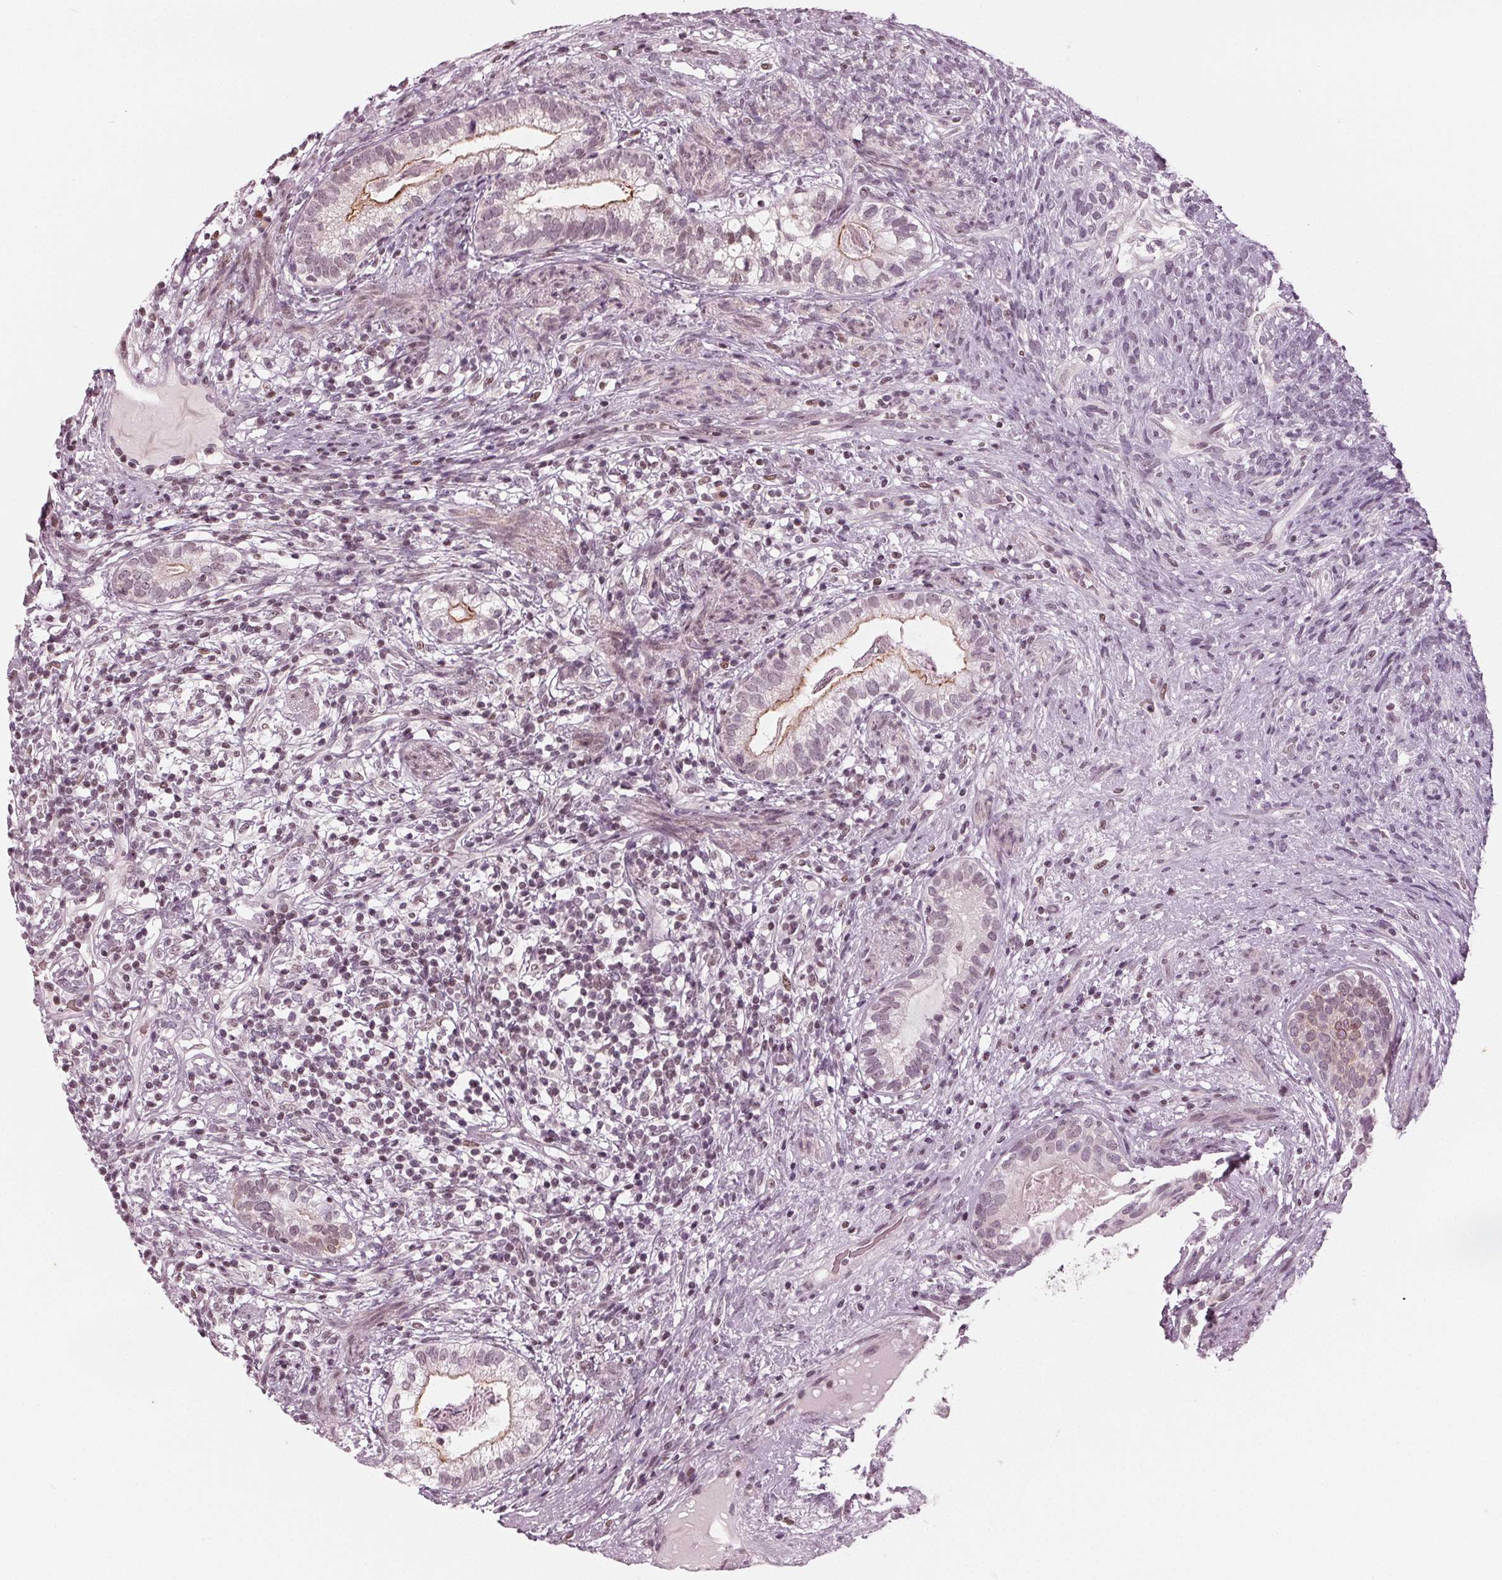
{"staining": {"intensity": "moderate", "quantity": "25%-75%", "location": "nuclear"}, "tissue": "testis cancer", "cell_type": "Tumor cells", "image_type": "cancer", "snomed": [{"axis": "morphology", "description": "Seminoma, NOS"}, {"axis": "morphology", "description": "Carcinoma, Embryonal, NOS"}, {"axis": "topography", "description": "Testis"}], "caption": "IHC photomicrograph of neoplastic tissue: seminoma (testis) stained using immunohistochemistry (IHC) displays medium levels of moderate protein expression localized specifically in the nuclear of tumor cells, appearing as a nuclear brown color.", "gene": "DNMT3L", "patient": {"sex": "male", "age": 41}}